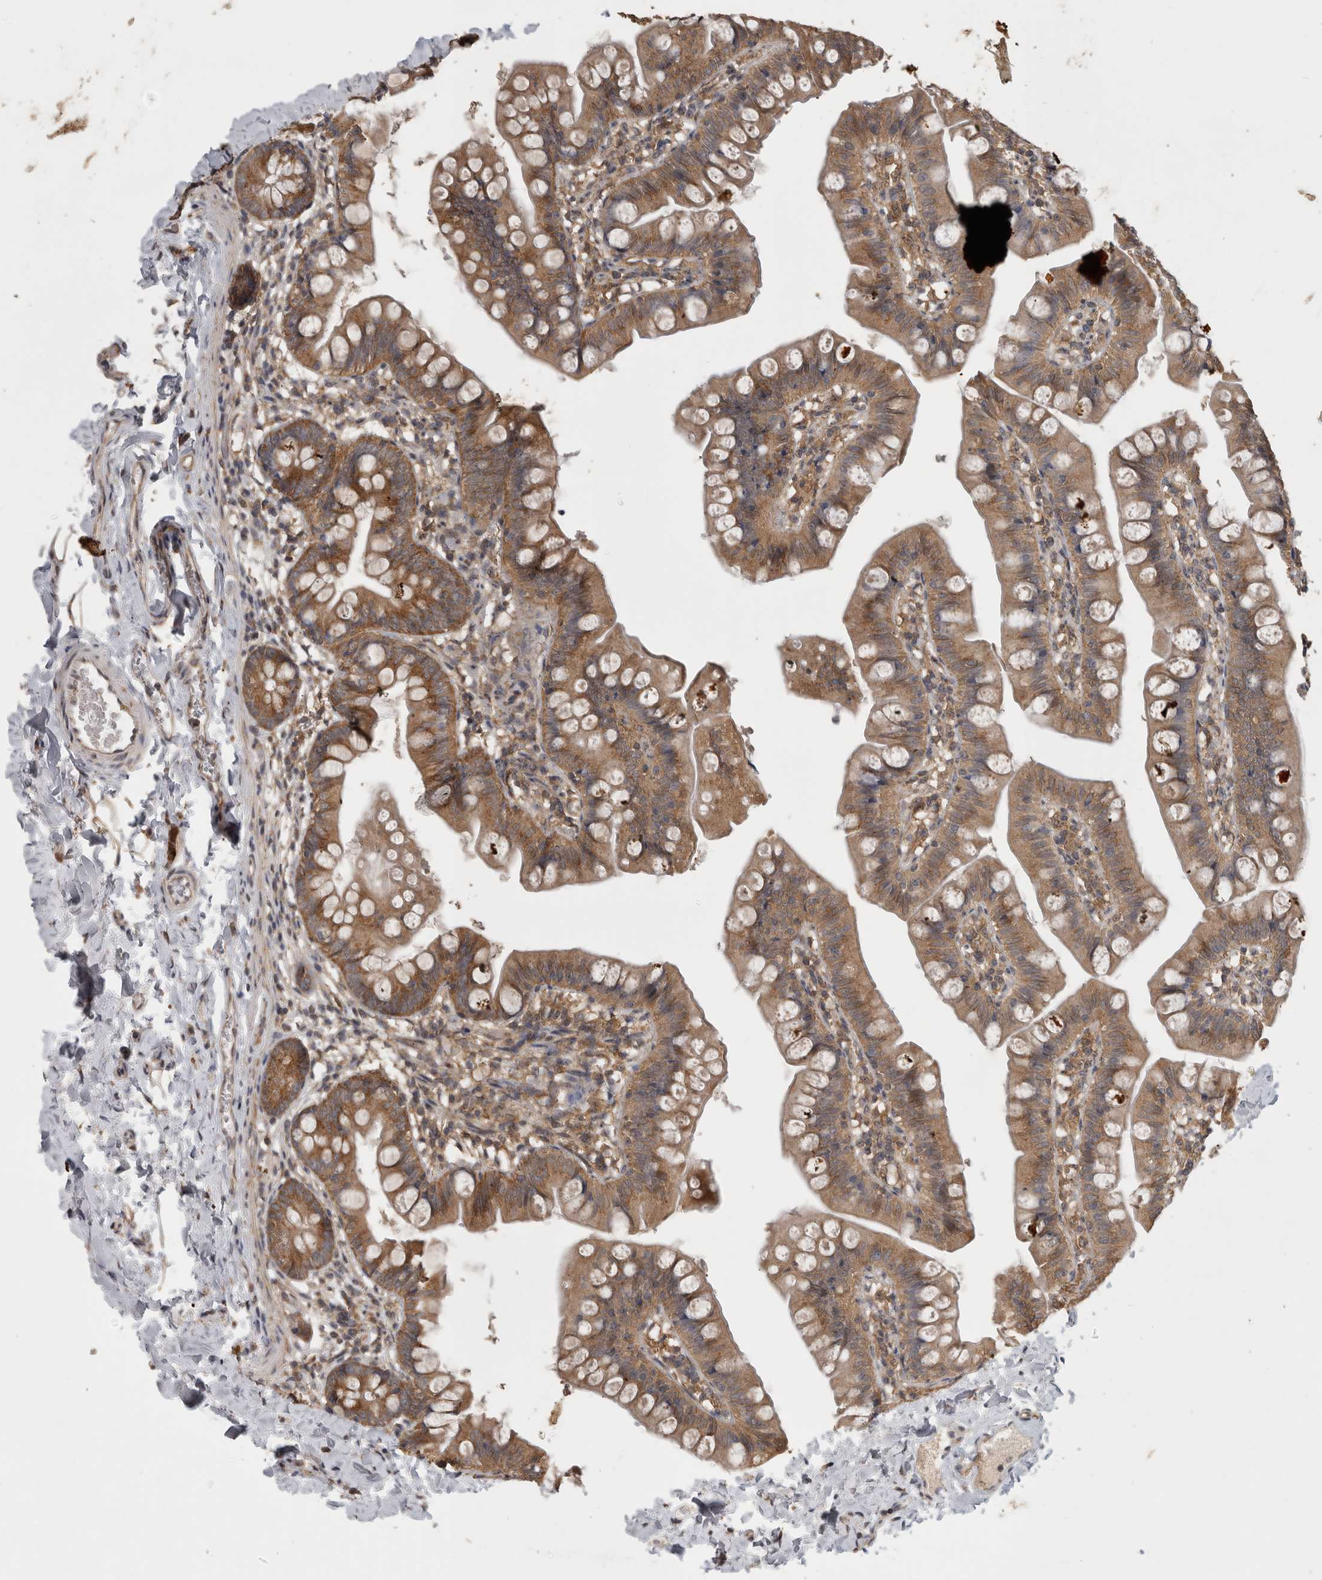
{"staining": {"intensity": "moderate", "quantity": ">75%", "location": "cytoplasmic/membranous"}, "tissue": "small intestine", "cell_type": "Glandular cells", "image_type": "normal", "snomed": [{"axis": "morphology", "description": "Normal tissue, NOS"}, {"axis": "topography", "description": "Small intestine"}], "caption": "IHC photomicrograph of unremarkable small intestine stained for a protein (brown), which exhibits medium levels of moderate cytoplasmic/membranous positivity in about >75% of glandular cells.", "gene": "ATXN2", "patient": {"sex": "male", "age": 7}}